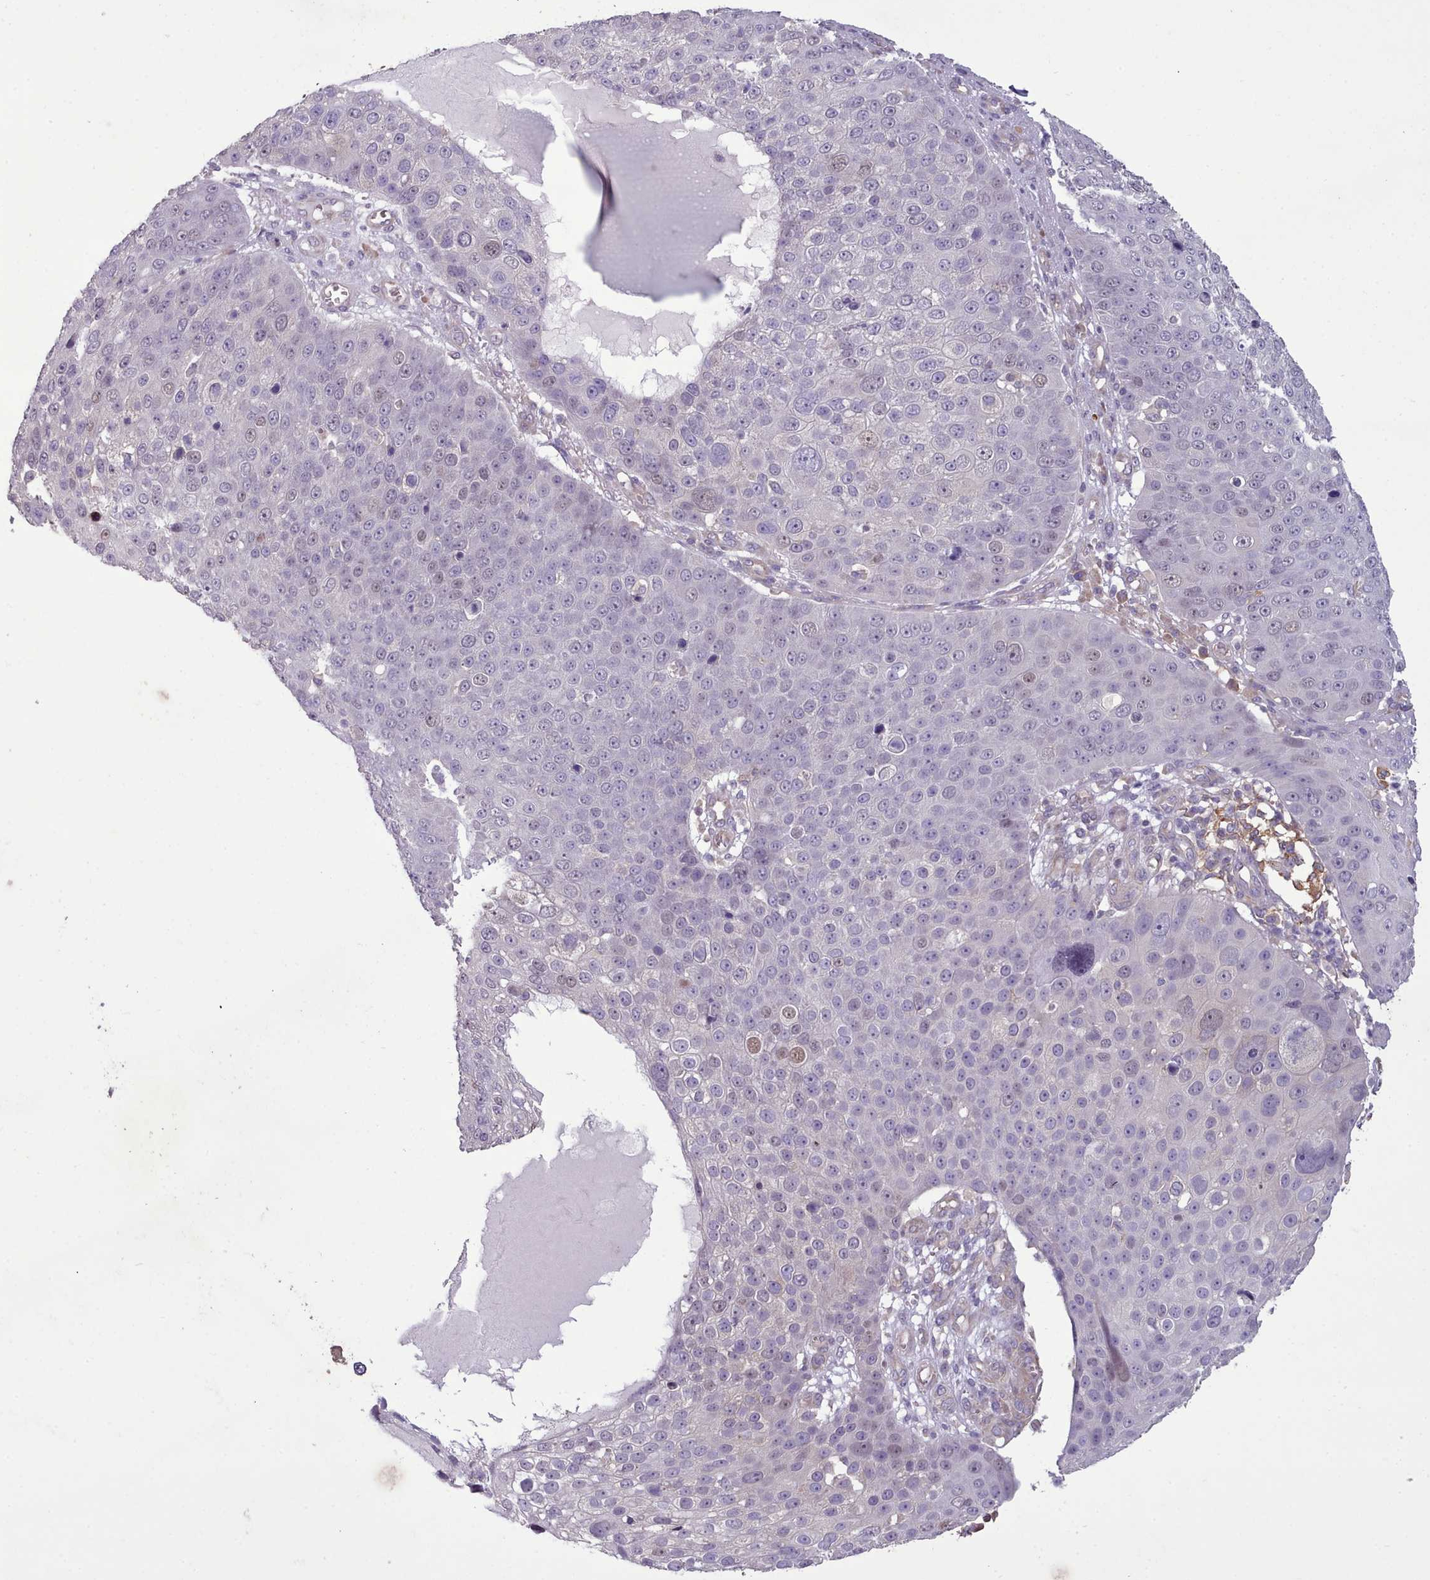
{"staining": {"intensity": "weak", "quantity": "<25%", "location": "nuclear"}, "tissue": "skin cancer", "cell_type": "Tumor cells", "image_type": "cancer", "snomed": [{"axis": "morphology", "description": "Squamous cell carcinoma, NOS"}, {"axis": "topography", "description": "Skin"}], "caption": "Skin cancer (squamous cell carcinoma) was stained to show a protein in brown. There is no significant expression in tumor cells.", "gene": "DPF1", "patient": {"sex": "male", "age": 71}}